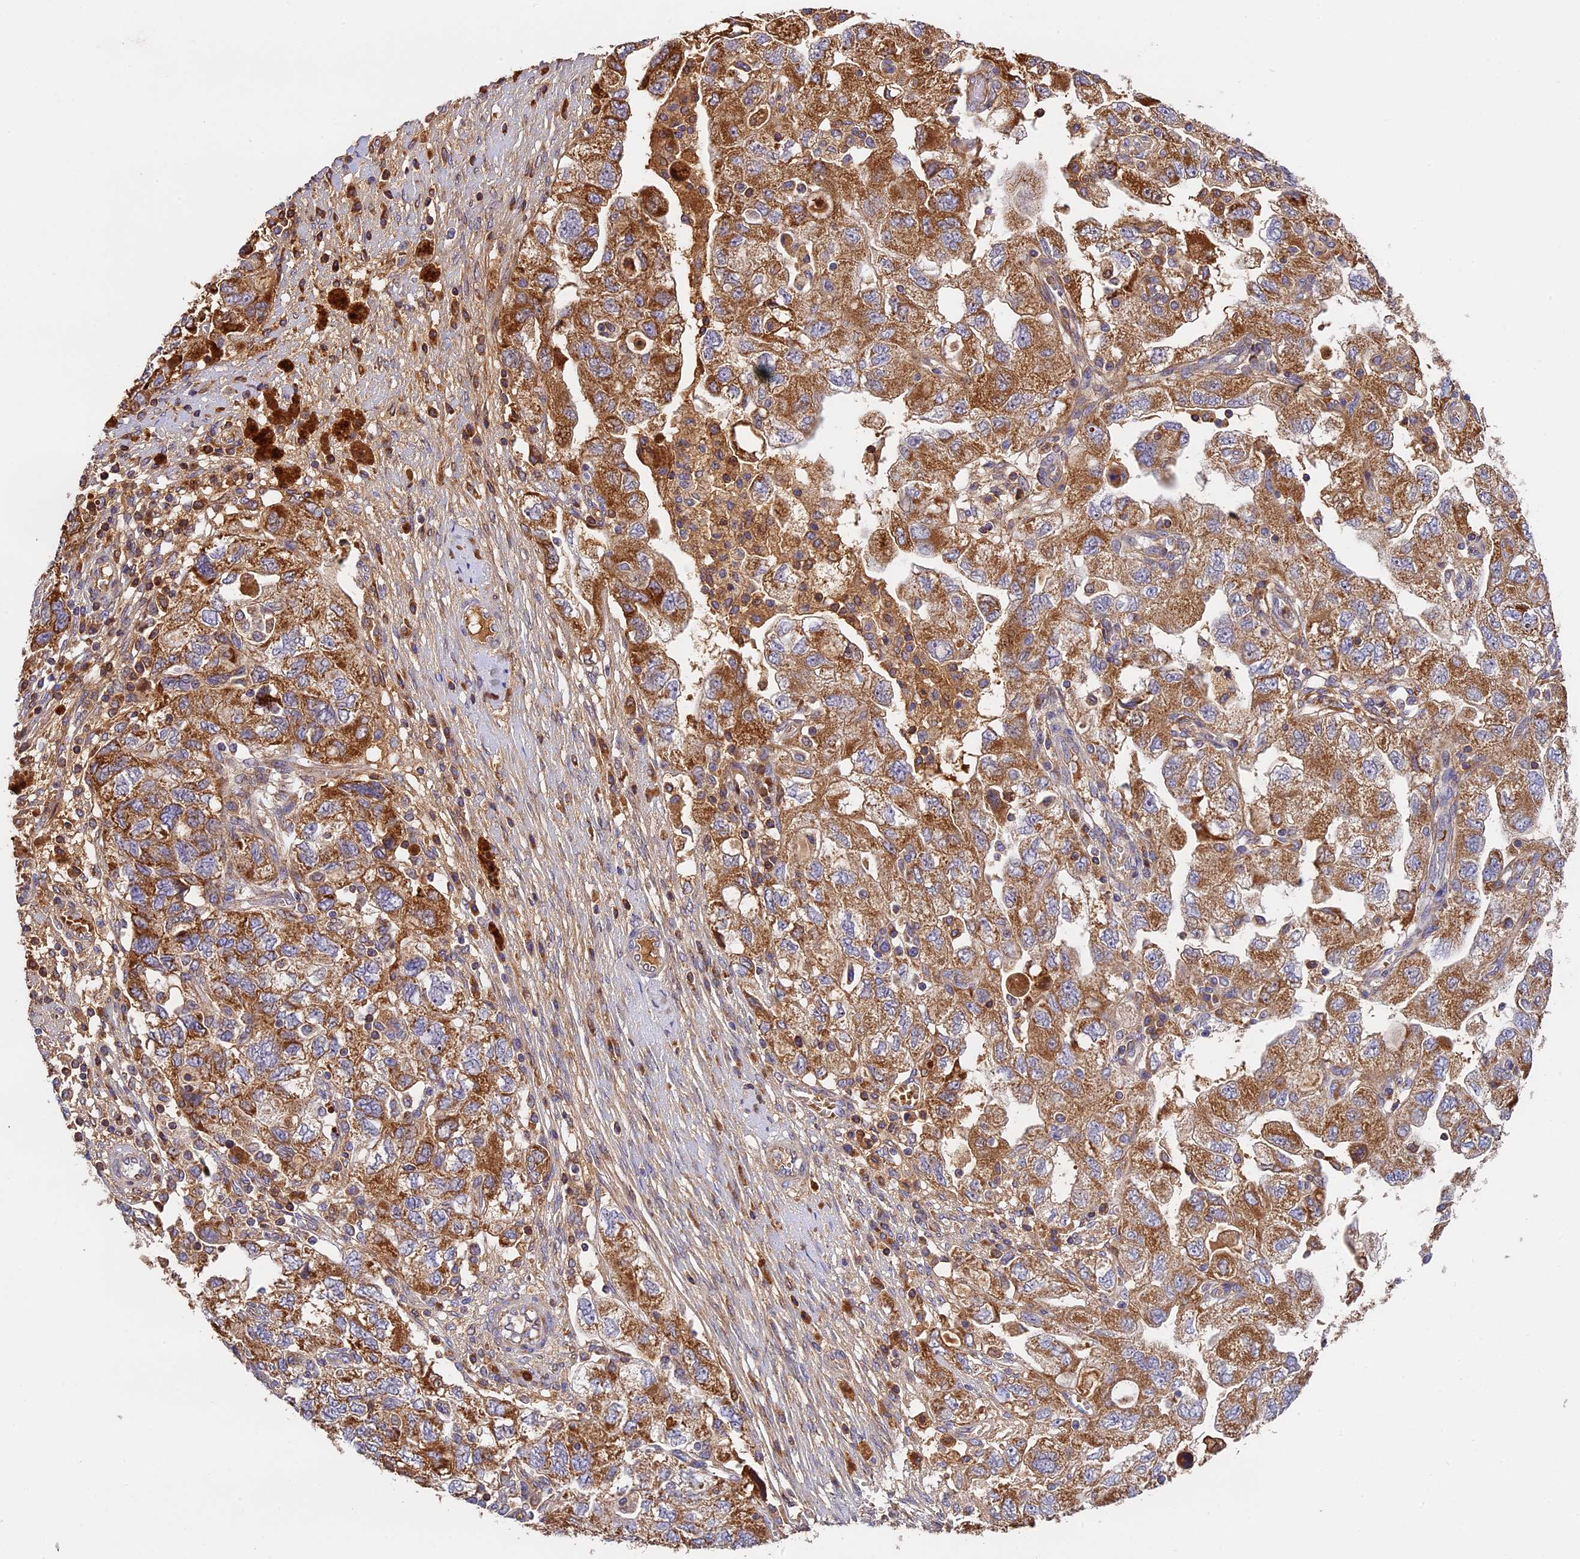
{"staining": {"intensity": "strong", "quantity": ">75%", "location": "cytoplasmic/membranous"}, "tissue": "ovarian cancer", "cell_type": "Tumor cells", "image_type": "cancer", "snomed": [{"axis": "morphology", "description": "Carcinoma, NOS"}, {"axis": "morphology", "description": "Cystadenocarcinoma, serous, NOS"}, {"axis": "topography", "description": "Ovary"}], "caption": "Immunohistochemistry staining of ovarian cancer, which reveals high levels of strong cytoplasmic/membranous expression in approximately >75% of tumor cells indicating strong cytoplasmic/membranous protein staining. The staining was performed using DAB (brown) for protein detection and nuclei were counterstained in hematoxylin (blue).", "gene": "OCEL1", "patient": {"sex": "female", "age": 69}}